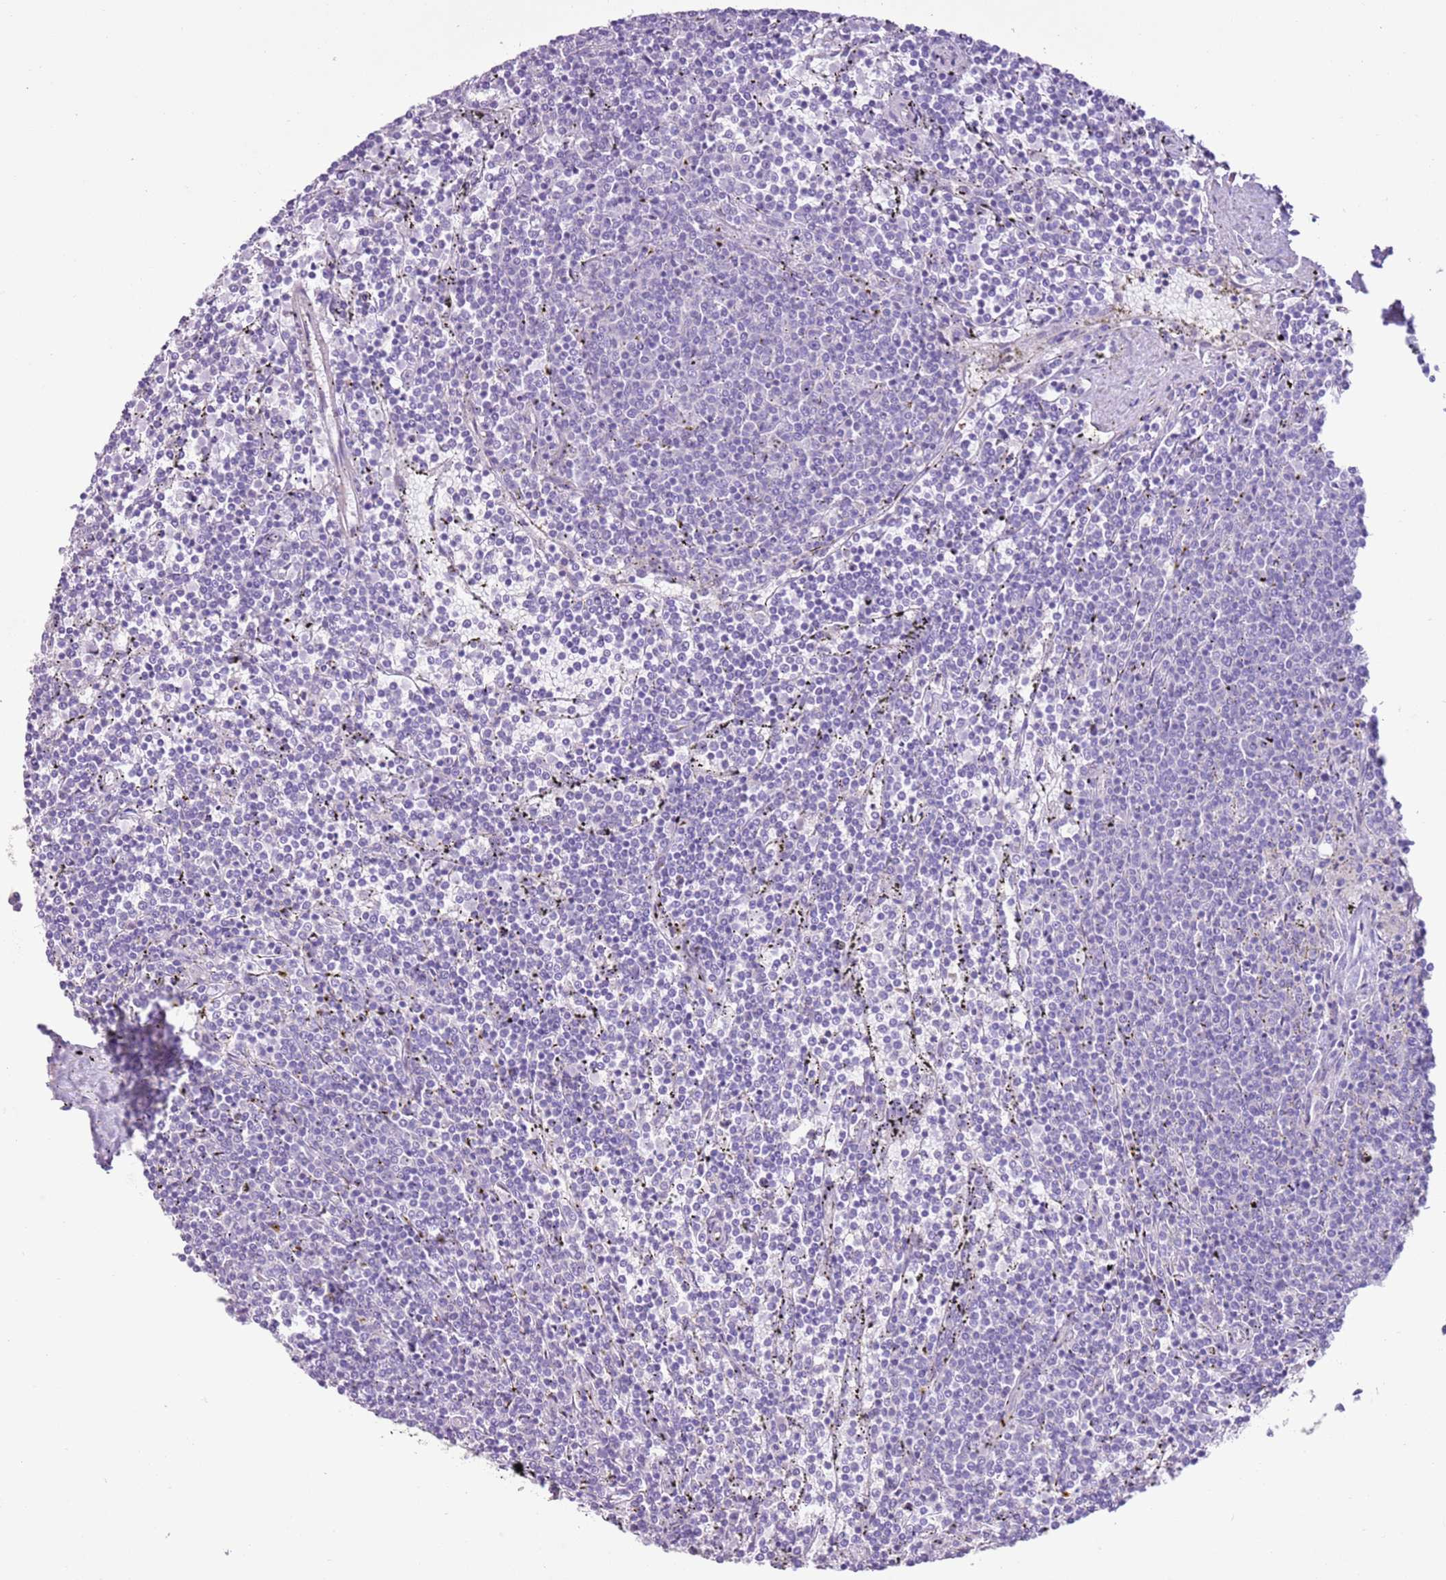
{"staining": {"intensity": "negative", "quantity": "none", "location": "none"}, "tissue": "lymphoma", "cell_type": "Tumor cells", "image_type": "cancer", "snomed": [{"axis": "morphology", "description": "Malignant lymphoma, non-Hodgkin's type, Low grade"}, {"axis": "topography", "description": "Spleen"}], "caption": "A histopathology image of lymphoma stained for a protein exhibits no brown staining in tumor cells.", "gene": "ZNF239", "patient": {"sex": "female", "age": 50}}